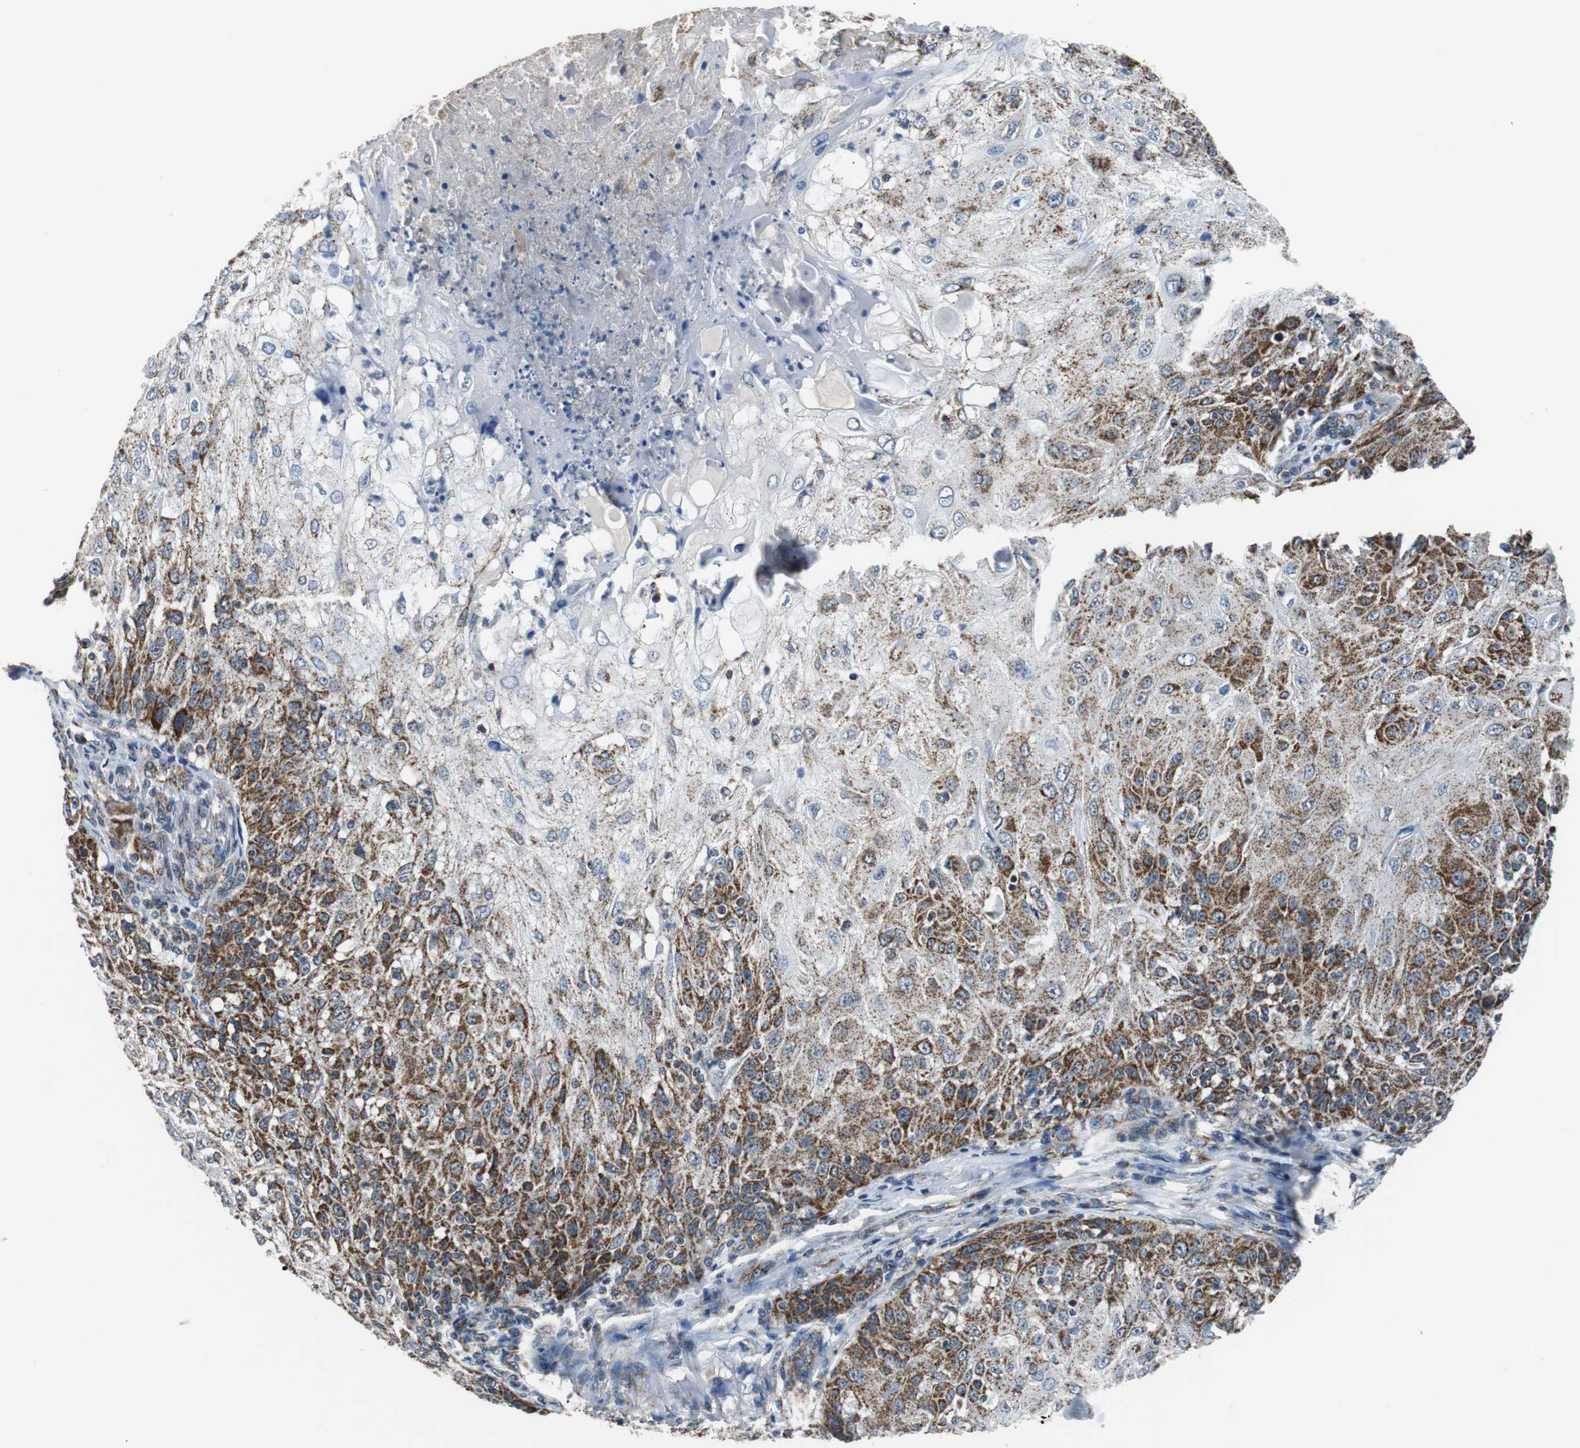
{"staining": {"intensity": "strong", "quantity": ">75%", "location": "cytoplasmic/membranous"}, "tissue": "skin cancer", "cell_type": "Tumor cells", "image_type": "cancer", "snomed": [{"axis": "morphology", "description": "Normal tissue, NOS"}, {"axis": "morphology", "description": "Squamous cell carcinoma, NOS"}, {"axis": "topography", "description": "Skin"}], "caption": "Squamous cell carcinoma (skin) stained for a protein exhibits strong cytoplasmic/membranous positivity in tumor cells. Immunohistochemistry (ihc) stains the protein in brown and the nuclei are stained blue.", "gene": "PITRM1", "patient": {"sex": "female", "age": 83}}